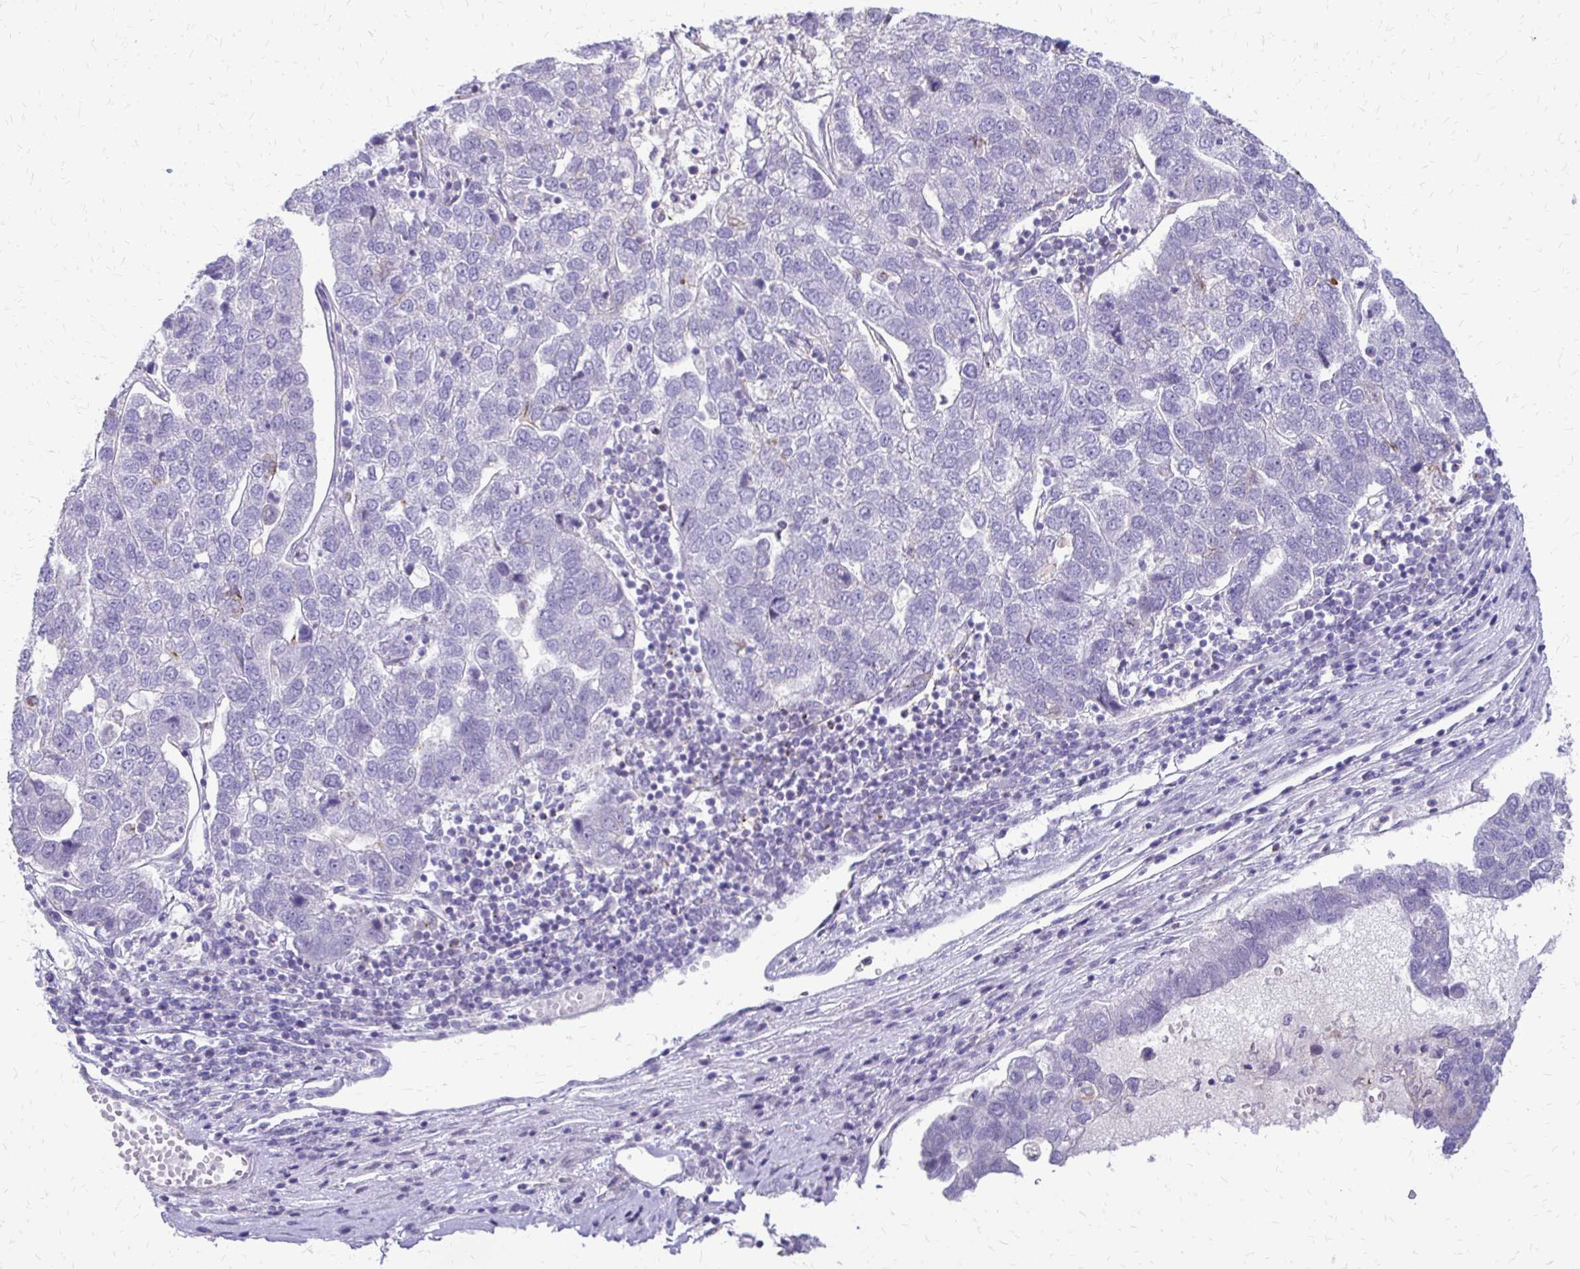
{"staining": {"intensity": "negative", "quantity": "none", "location": "none"}, "tissue": "pancreatic cancer", "cell_type": "Tumor cells", "image_type": "cancer", "snomed": [{"axis": "morphology", "description": "Adenocarcinoma, NOS"}, {"axis": "topography", "description": "Pancreas"}], "caption": "Histopathology image shows no protein staining in tumor cells of pancreatic cancer tissue. (DAB (3,3'-diaminobenzidine) IHC visualized using brightfield microscopy, high magnification).", "gene": "ALPG", "patient": {"sex": "female", "age": 61}}